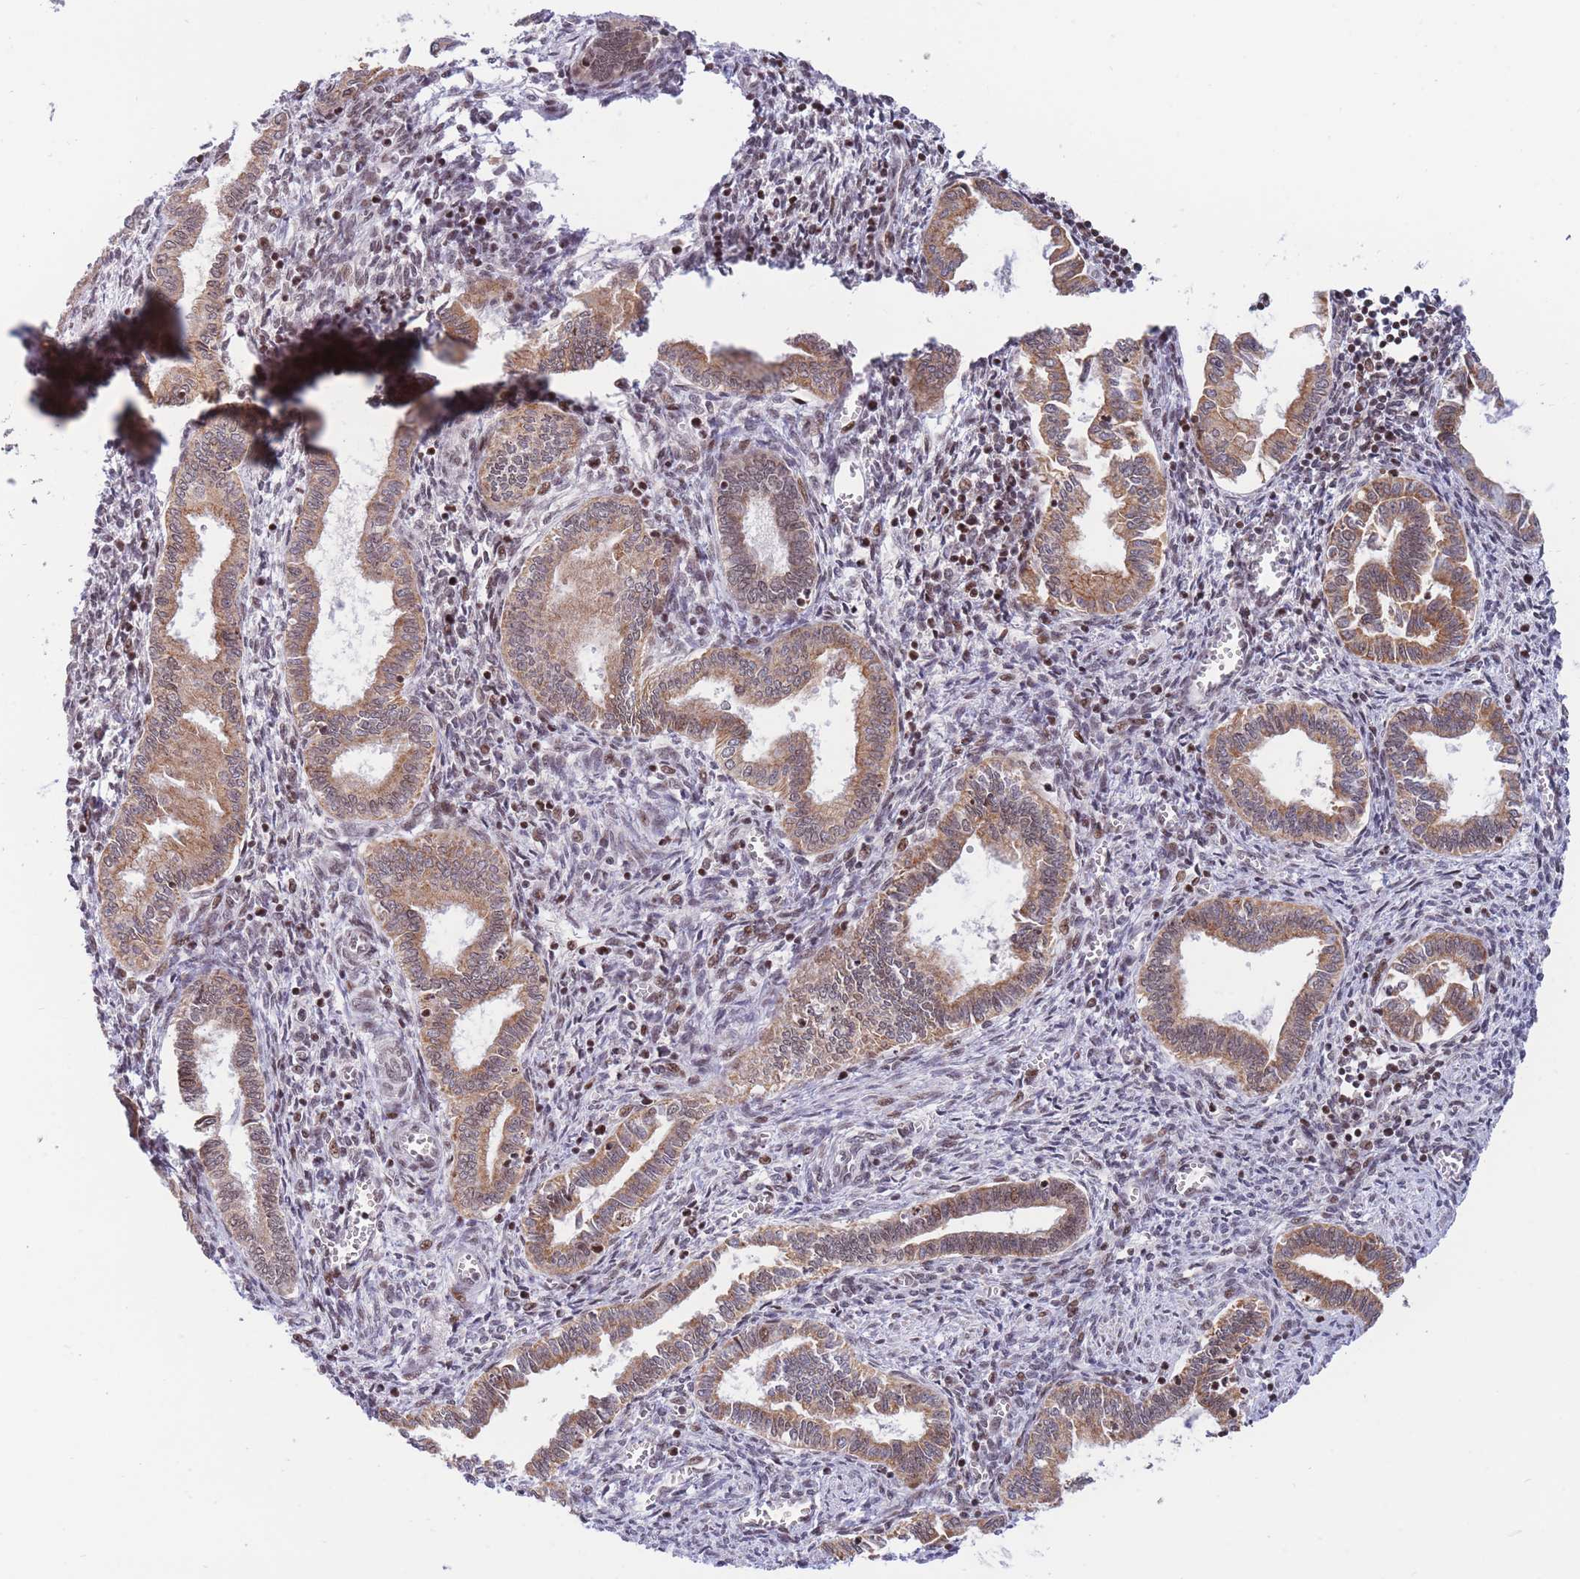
{"staining": {"intensity": "moderate", "quantity": "25%-75%", "location": "nuclear"}, "tissue": "endometrium", "cell_type": "Cells in endometrial stroma", "image_type": "normal", "snomed": [{"axis": "morphology", "description": "Normal tissue, NOS"}, {"axis": "topography", "description": "Endometrium"}], "caption": "Endometrium stained for a protein (brown) shows moderate nuclear positive expression in approximately 25%-75% of cells in endometrial stroma.", "gene": "TARBP2", "patient": {"sex": "female", "age": 37}}